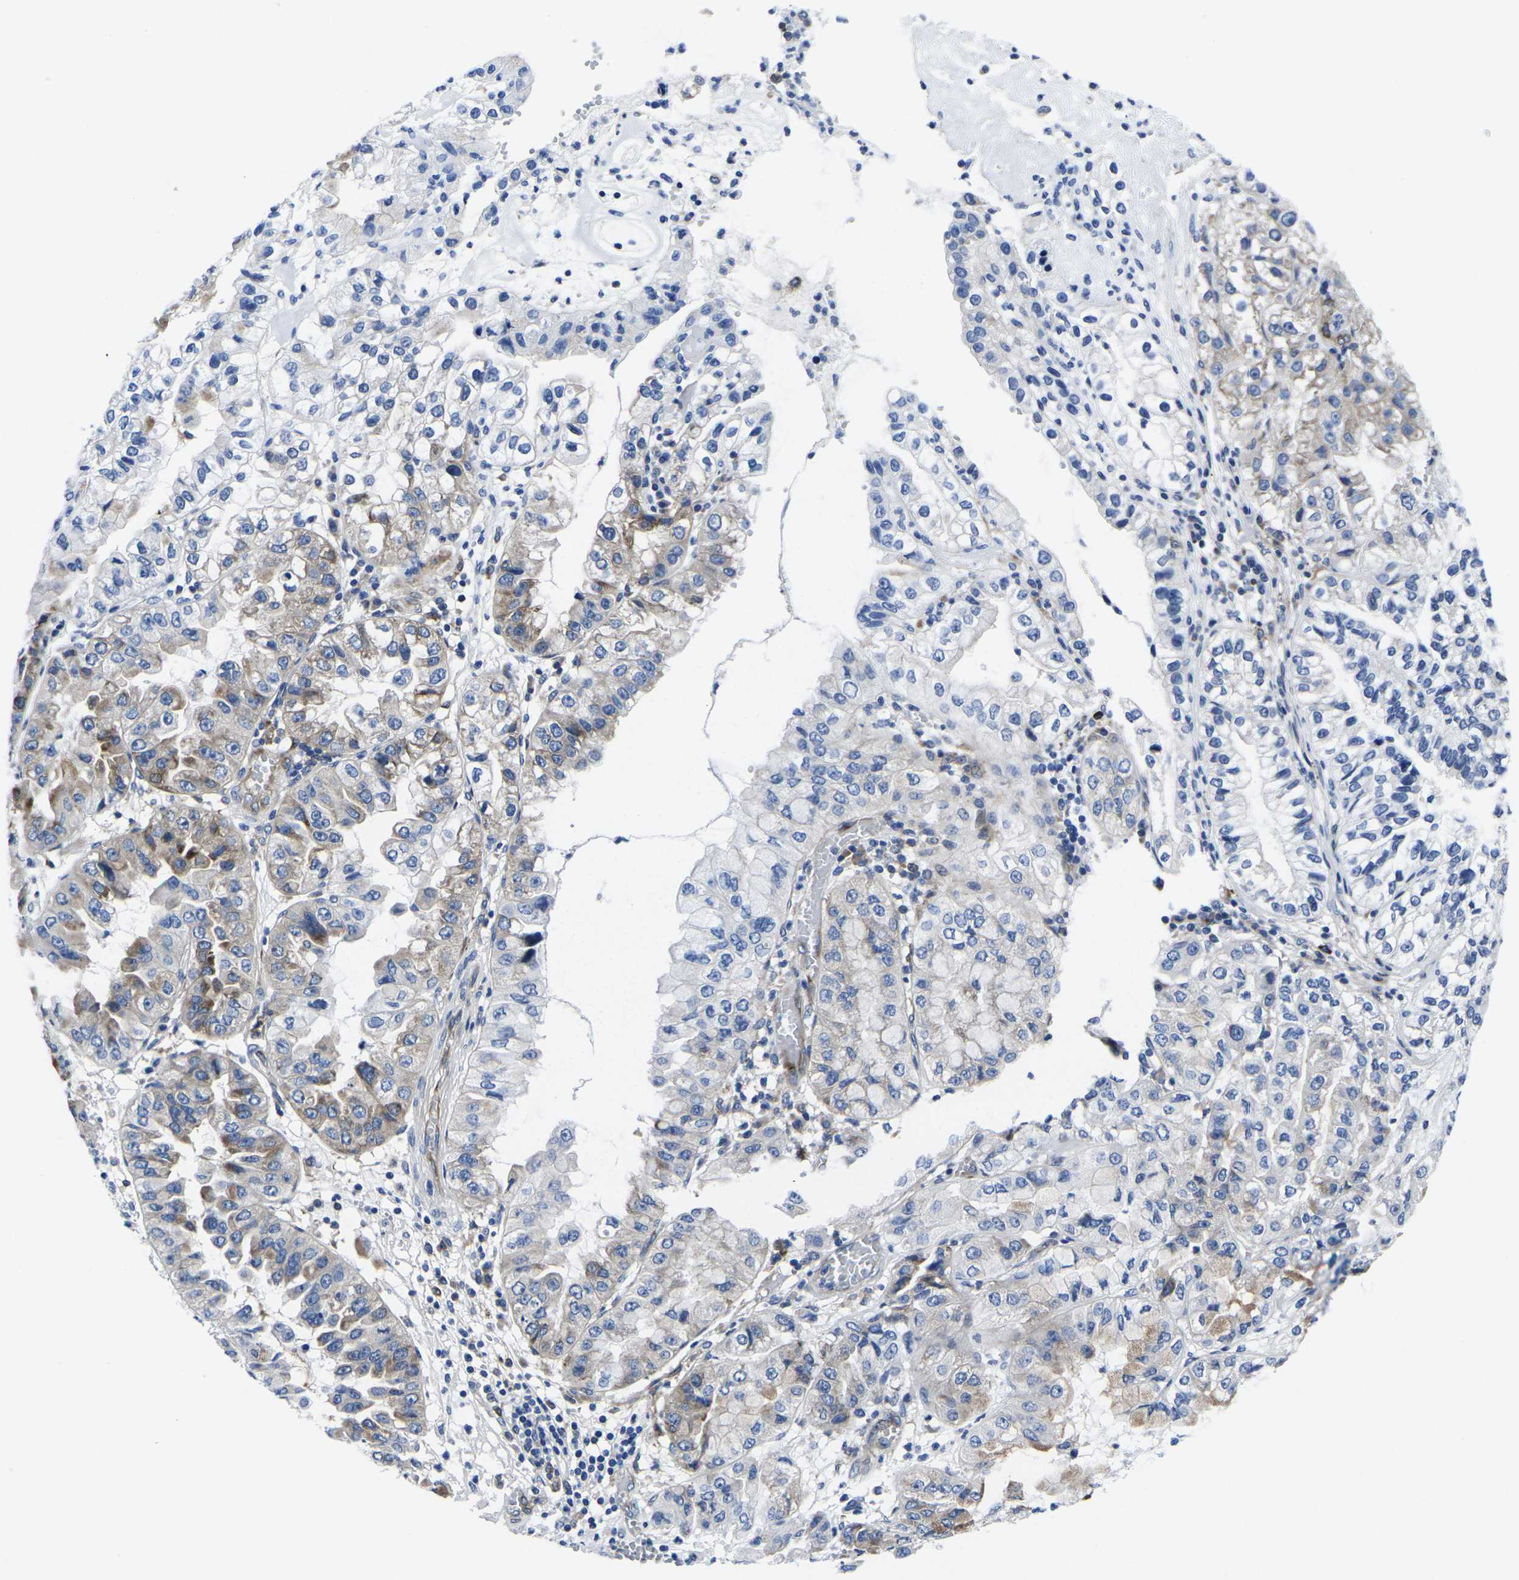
{"staining": {"intensity": "moderate", "quantity": "25%-75%", "location": "cytoplasmic/membranous"}, "tissue": "liver cancer", "cell_type": "Tumor cells", "image_type": "cancer", "snomed": [{"axis": "morphology", "description": "Cholangiocarcinoma"}, {"axis": "topography", "description": "Liver"}], "caption": "Immunohistochemical staining of cholangiocarcinoma (liver) displays medium levels of moderate cytoplasmic/membranous expression in about 25%-75% of tumor cells.", "gene": "EIF4A1", "patient": {"sex": "female", "age": 79}}